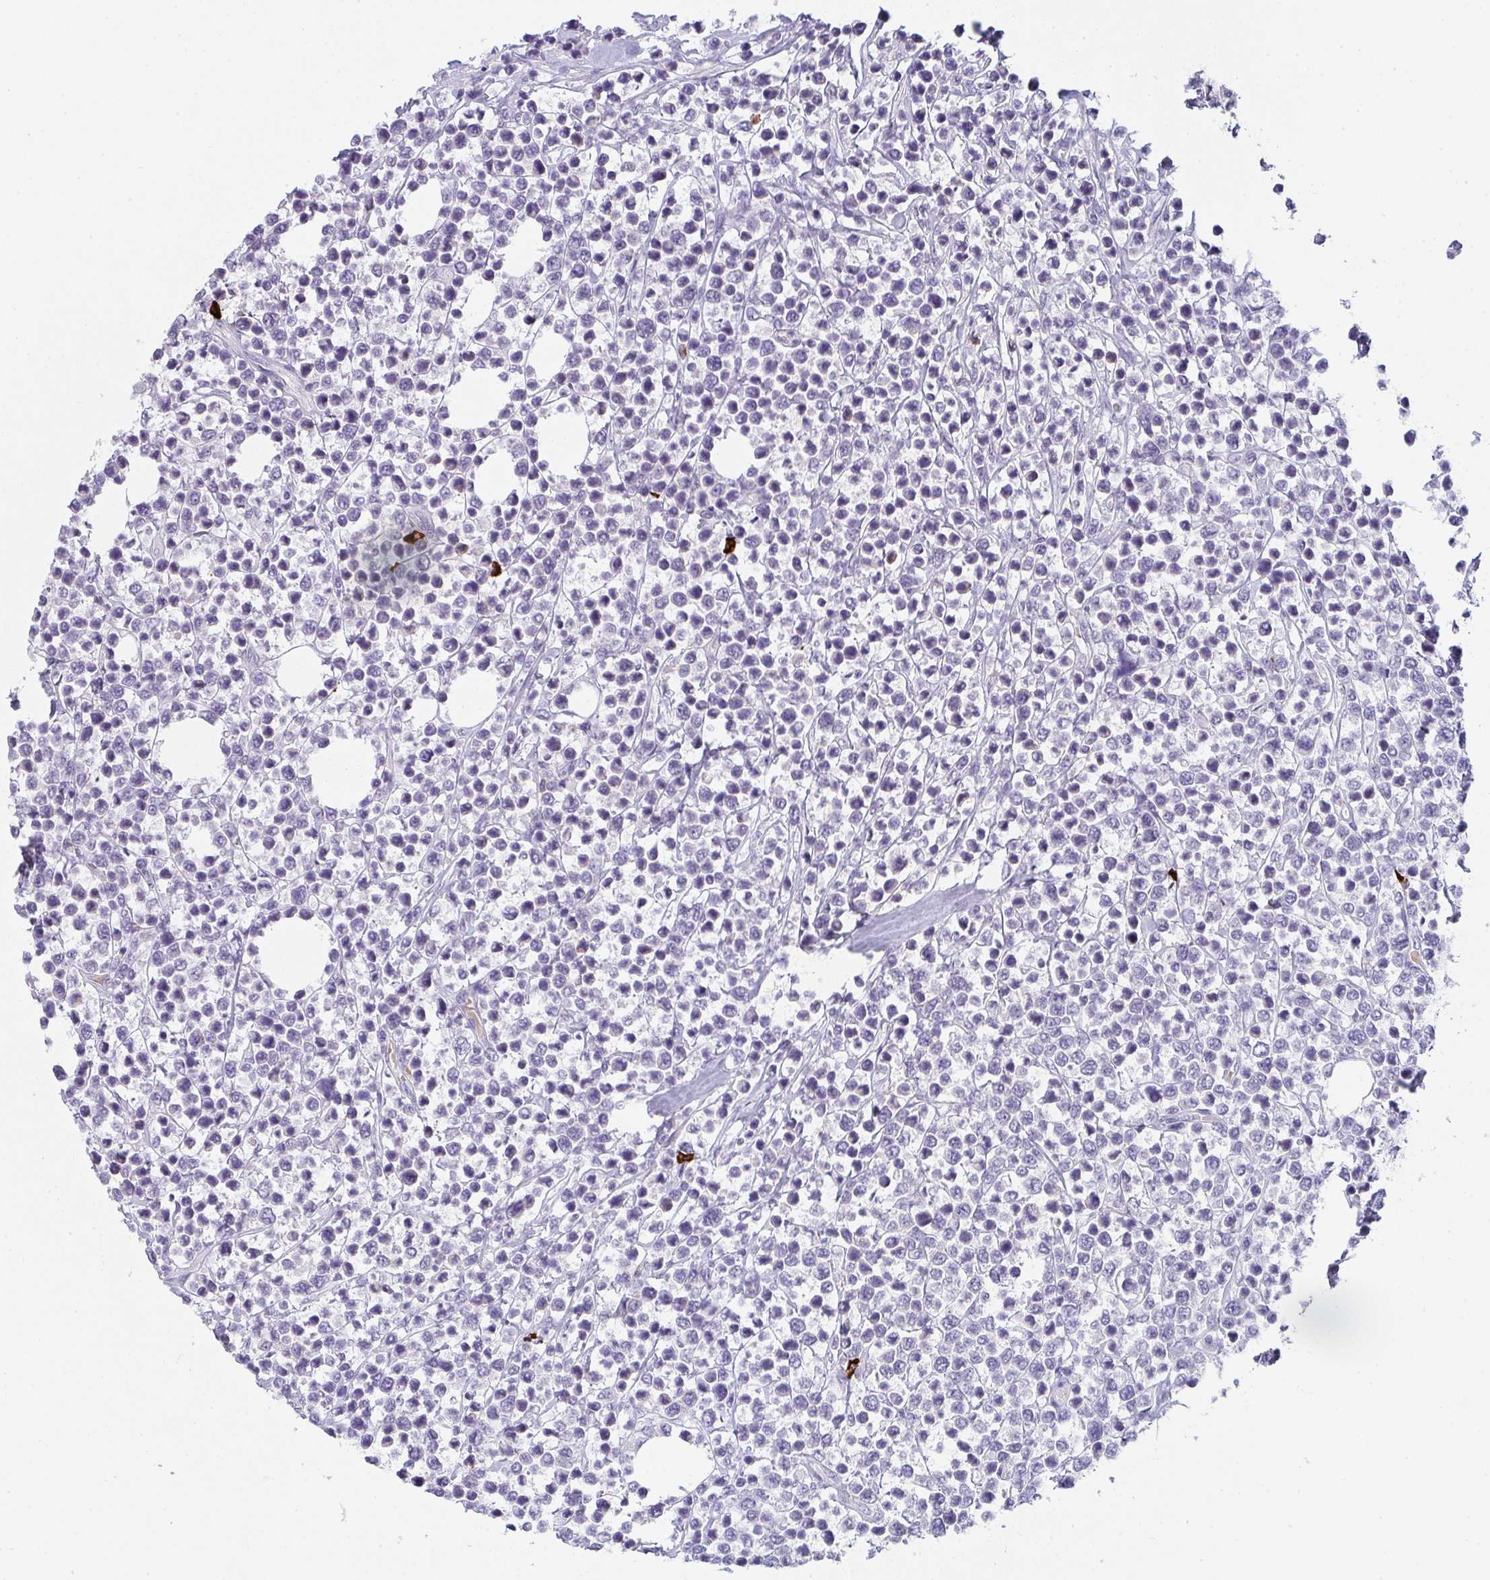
{"staining": {"intensity": "negative", "quantity": "none", "location": "none"}, "tissue": "lymphoma", "cell_type": "Tumor cells", "image_type": "cancer", "snomed": [{"axis": "morphology", "description": "Malignant lymphoma, non-Hodgkin's type, Low grade"}, {"axis": "topography", "description": "Lymph node"}], "caption": "DAB (3,3'-diaminobenzidine) immunohistochemical staining of human lymphoma demonstrates no significant positivity in tumor cells.", "gene": "CACNA1S", "patient": {"sex": "male", "age": 60}}